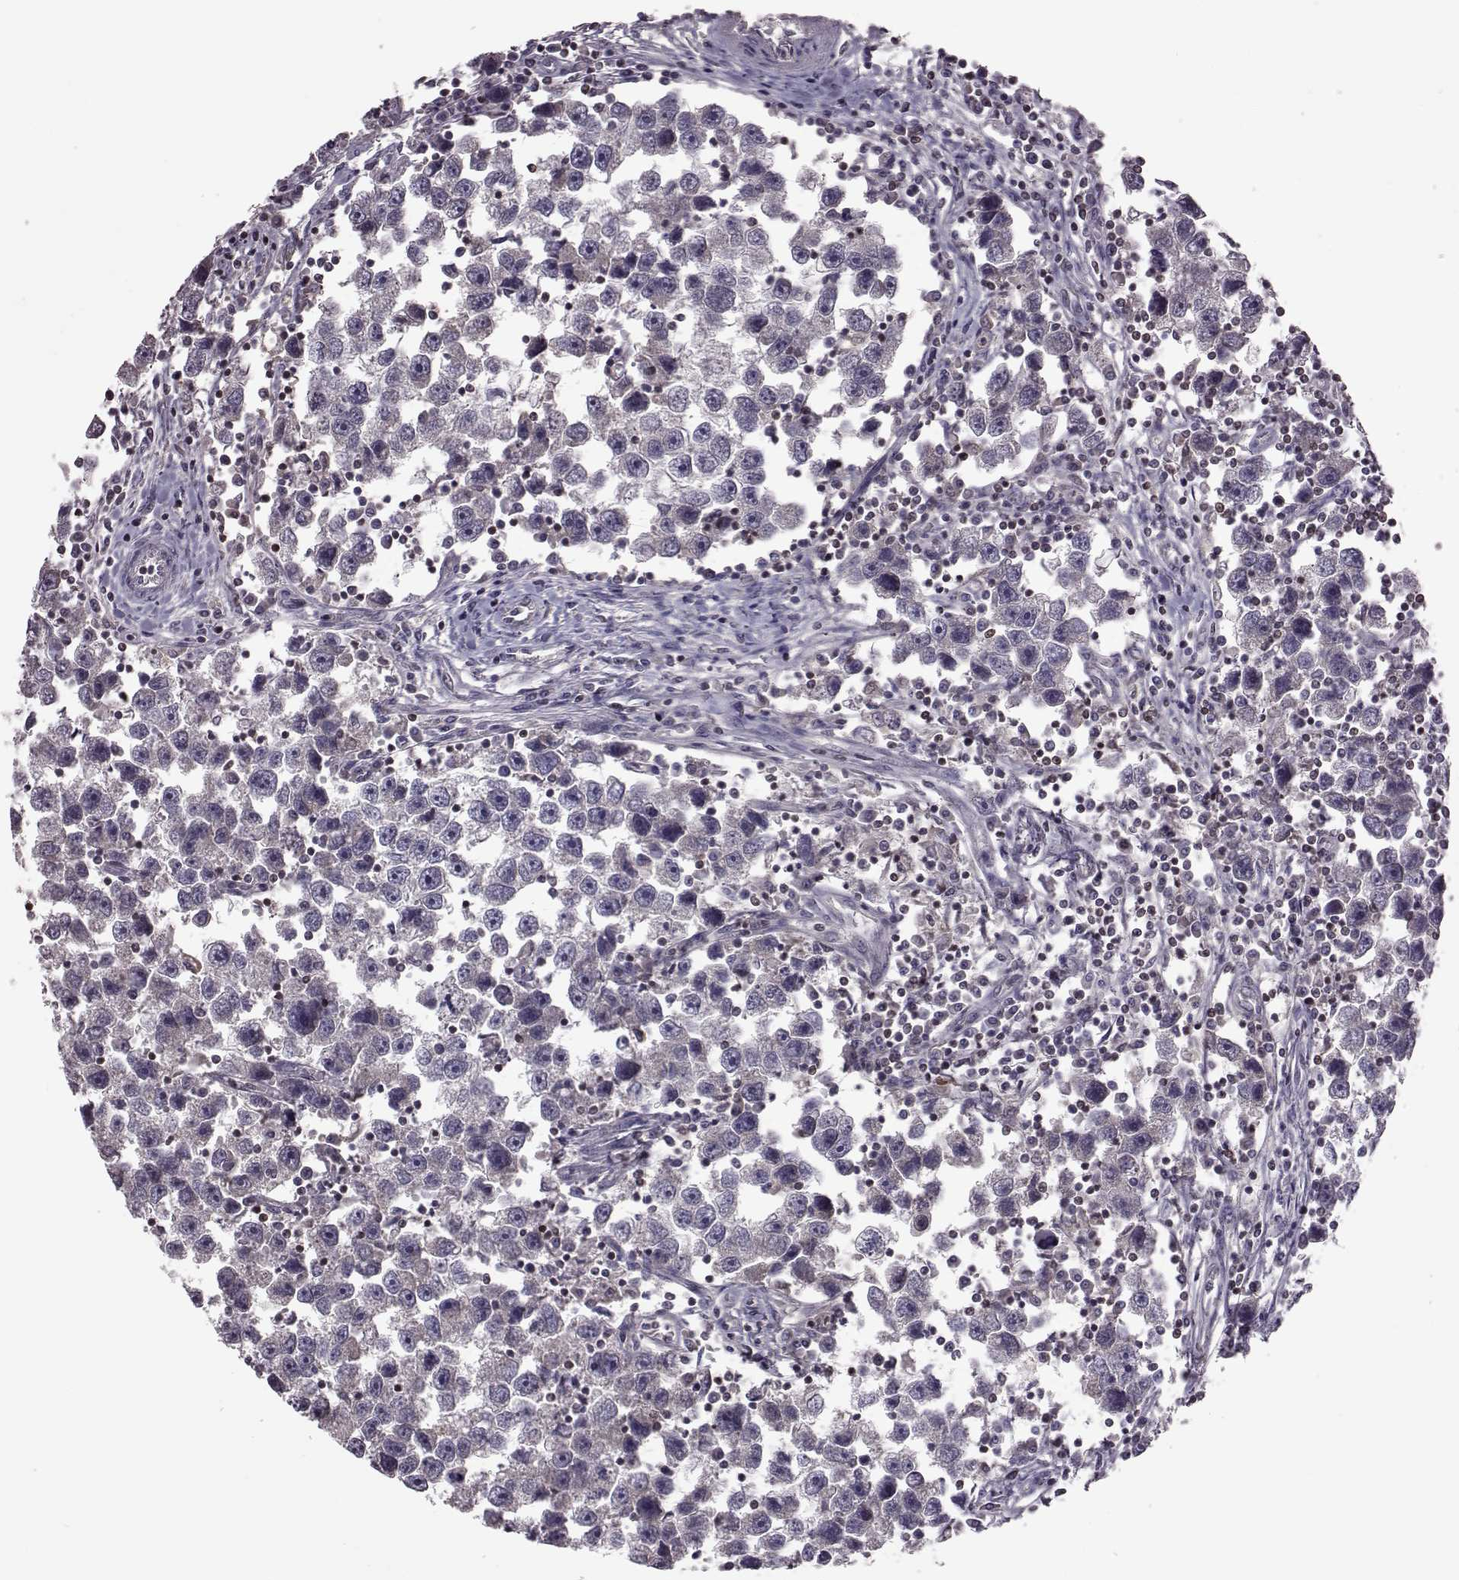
{"staining": {"intensity": "negative", "quantity": "none", "location": "none"}, "tissue": "testis cancer", "cell_type": "Tumor cells", "image_type": "cancer", "snomed": [{"axis": "morphology", "description": "Seminoma, NOS"}, {"axis": "topography", "description": "Testis"}], "caption": "There is no significant positivity in tumor cells of testis cancer. Nuclei are stained in blue.", "gene": "CDC42SE1", "patient": {"sex": "male", "age": 30}}